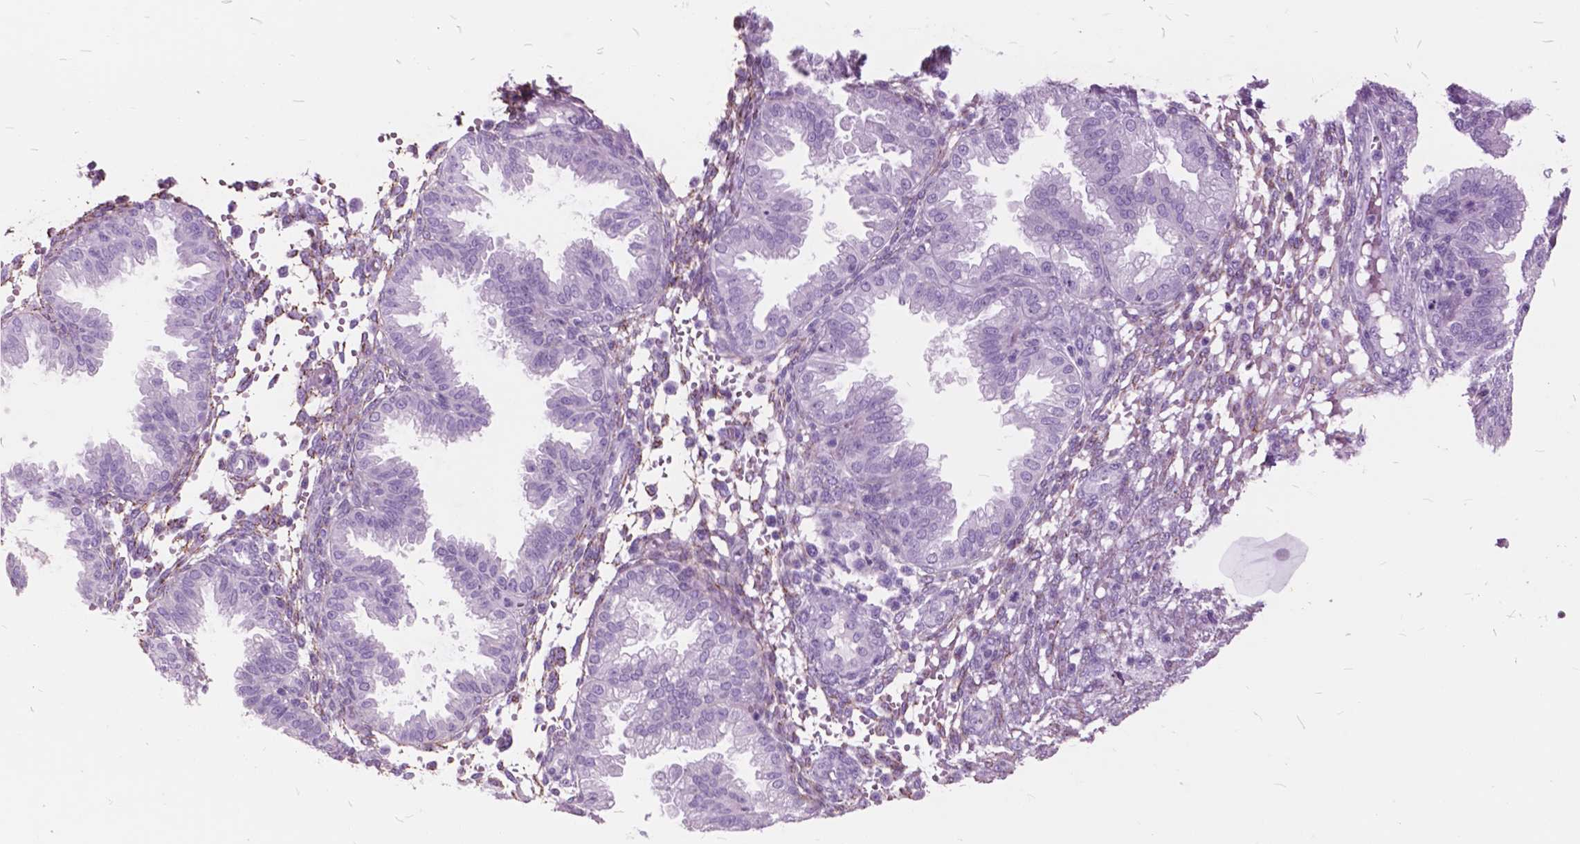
{"staining": {"intensity": "negative", "quantity": "none", "location": "none"}, "tissue": "endometrium", "cell_type": "Cells in endometrial stroma", "image_type": "normal", "snomed": [{"axis": "morphology", "description": "Normal tissue, NOS"}, {"axis": "topography", "description": "Endometrium"}], "caption": "Immunohistochemistry histopathology image of normal human endometrium stained for a protein (brown), which displays no positivity in cells in endometrial stroma.", "gene": "GDF9", "patient": {"sex": "female", "age": 33}}